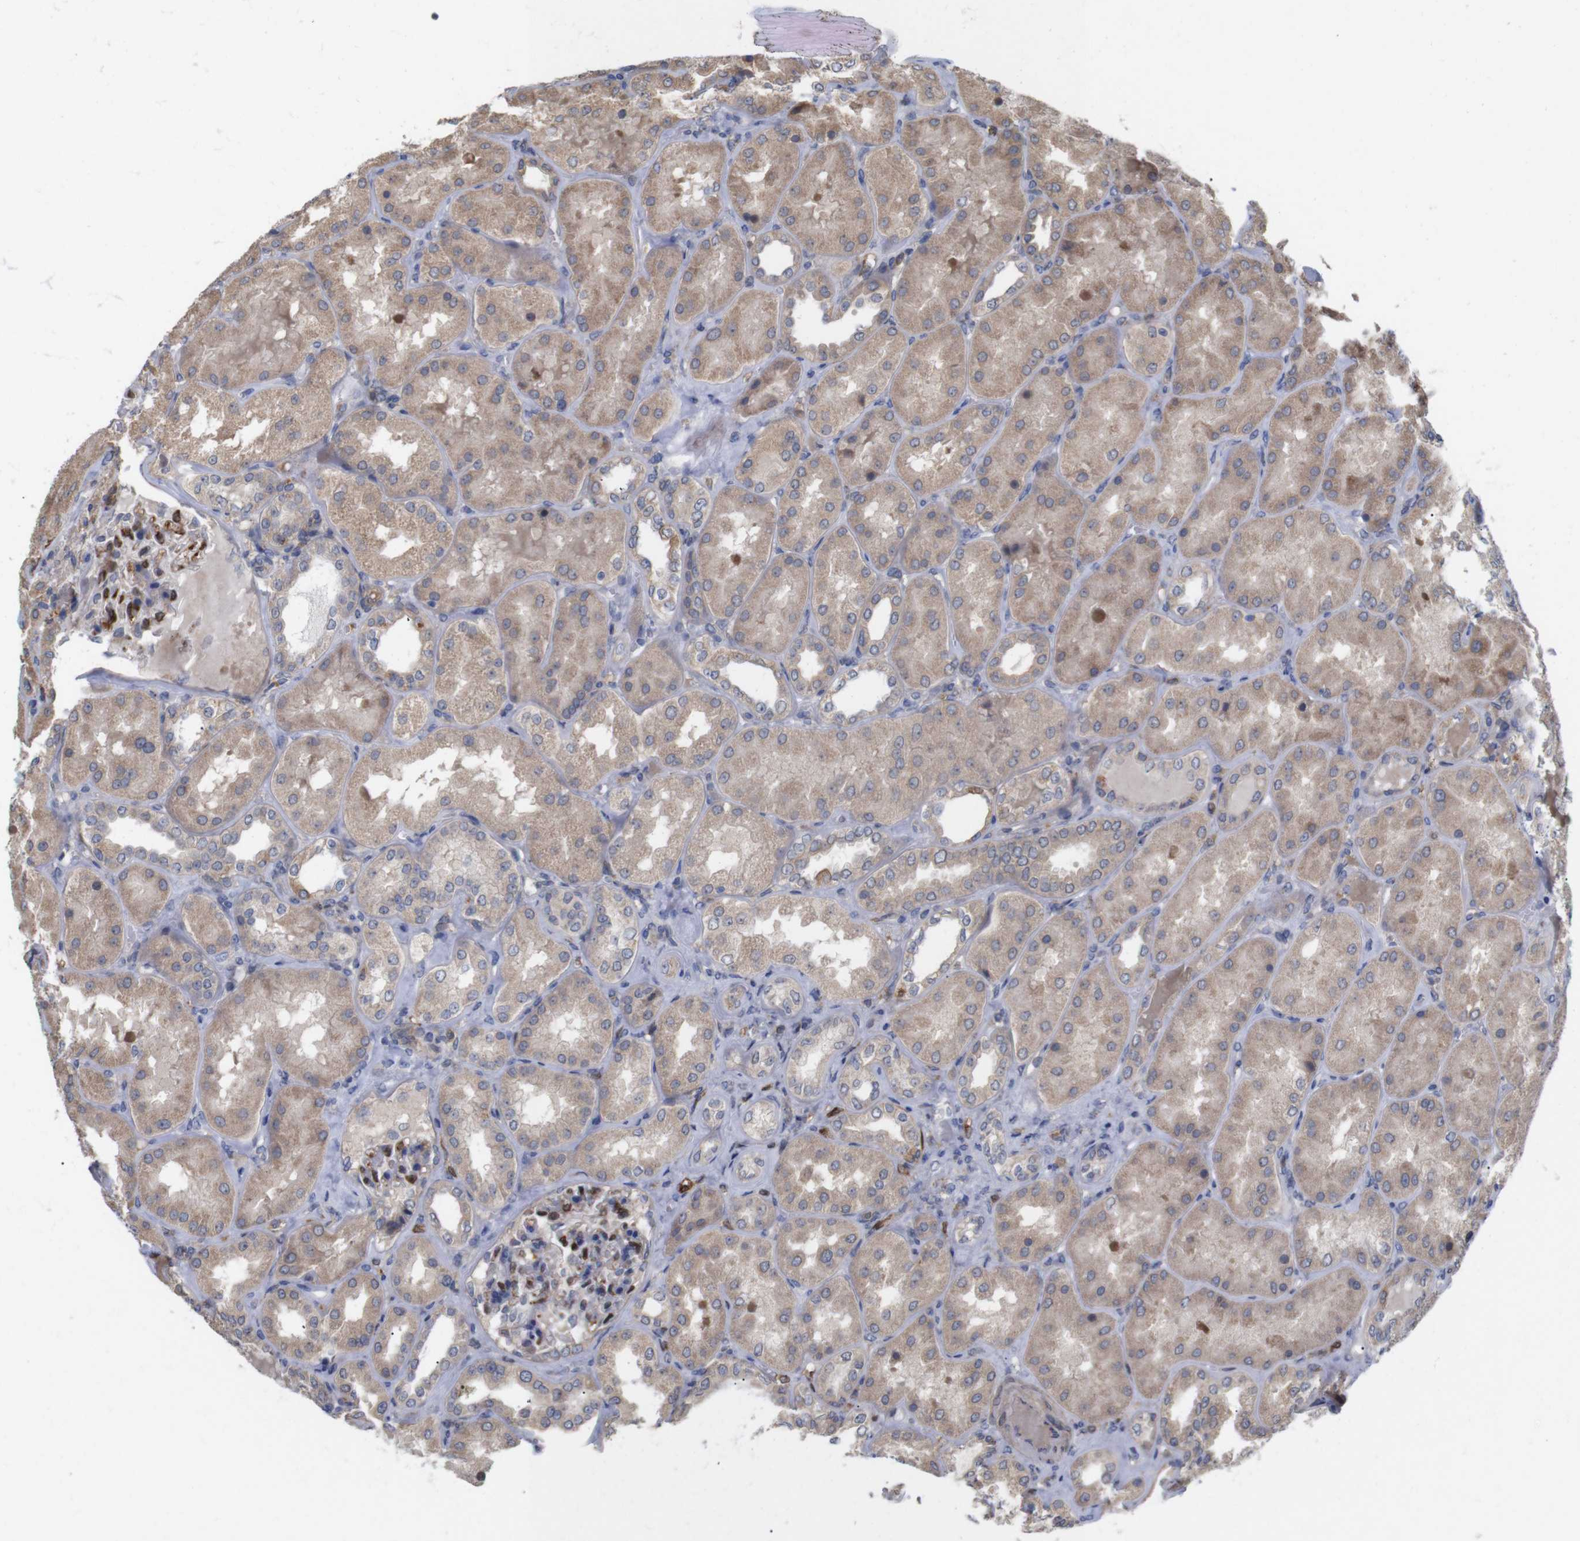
{"staining": {"intensity": "moderate", "quantity": "<25%", "location": "cytoplasmic/membranous"}, "tissue": "kidney", "cell_type": "Cells in glomeruli", "image_type": "normal", "snomed": [{"axis": "morphology", "description": "Normal tissue, NOS"}, {"axis": "topography", "description": "Kidney"}], "caption": "Brown immunohistochemical staining in unremarkable human kidney demonstrates moderate cytoplasmic/membranous positivity in about <25% of cells in glomeruli.", "gene": "TIAM1", "patient": {"sex": "female", "age": 56}}